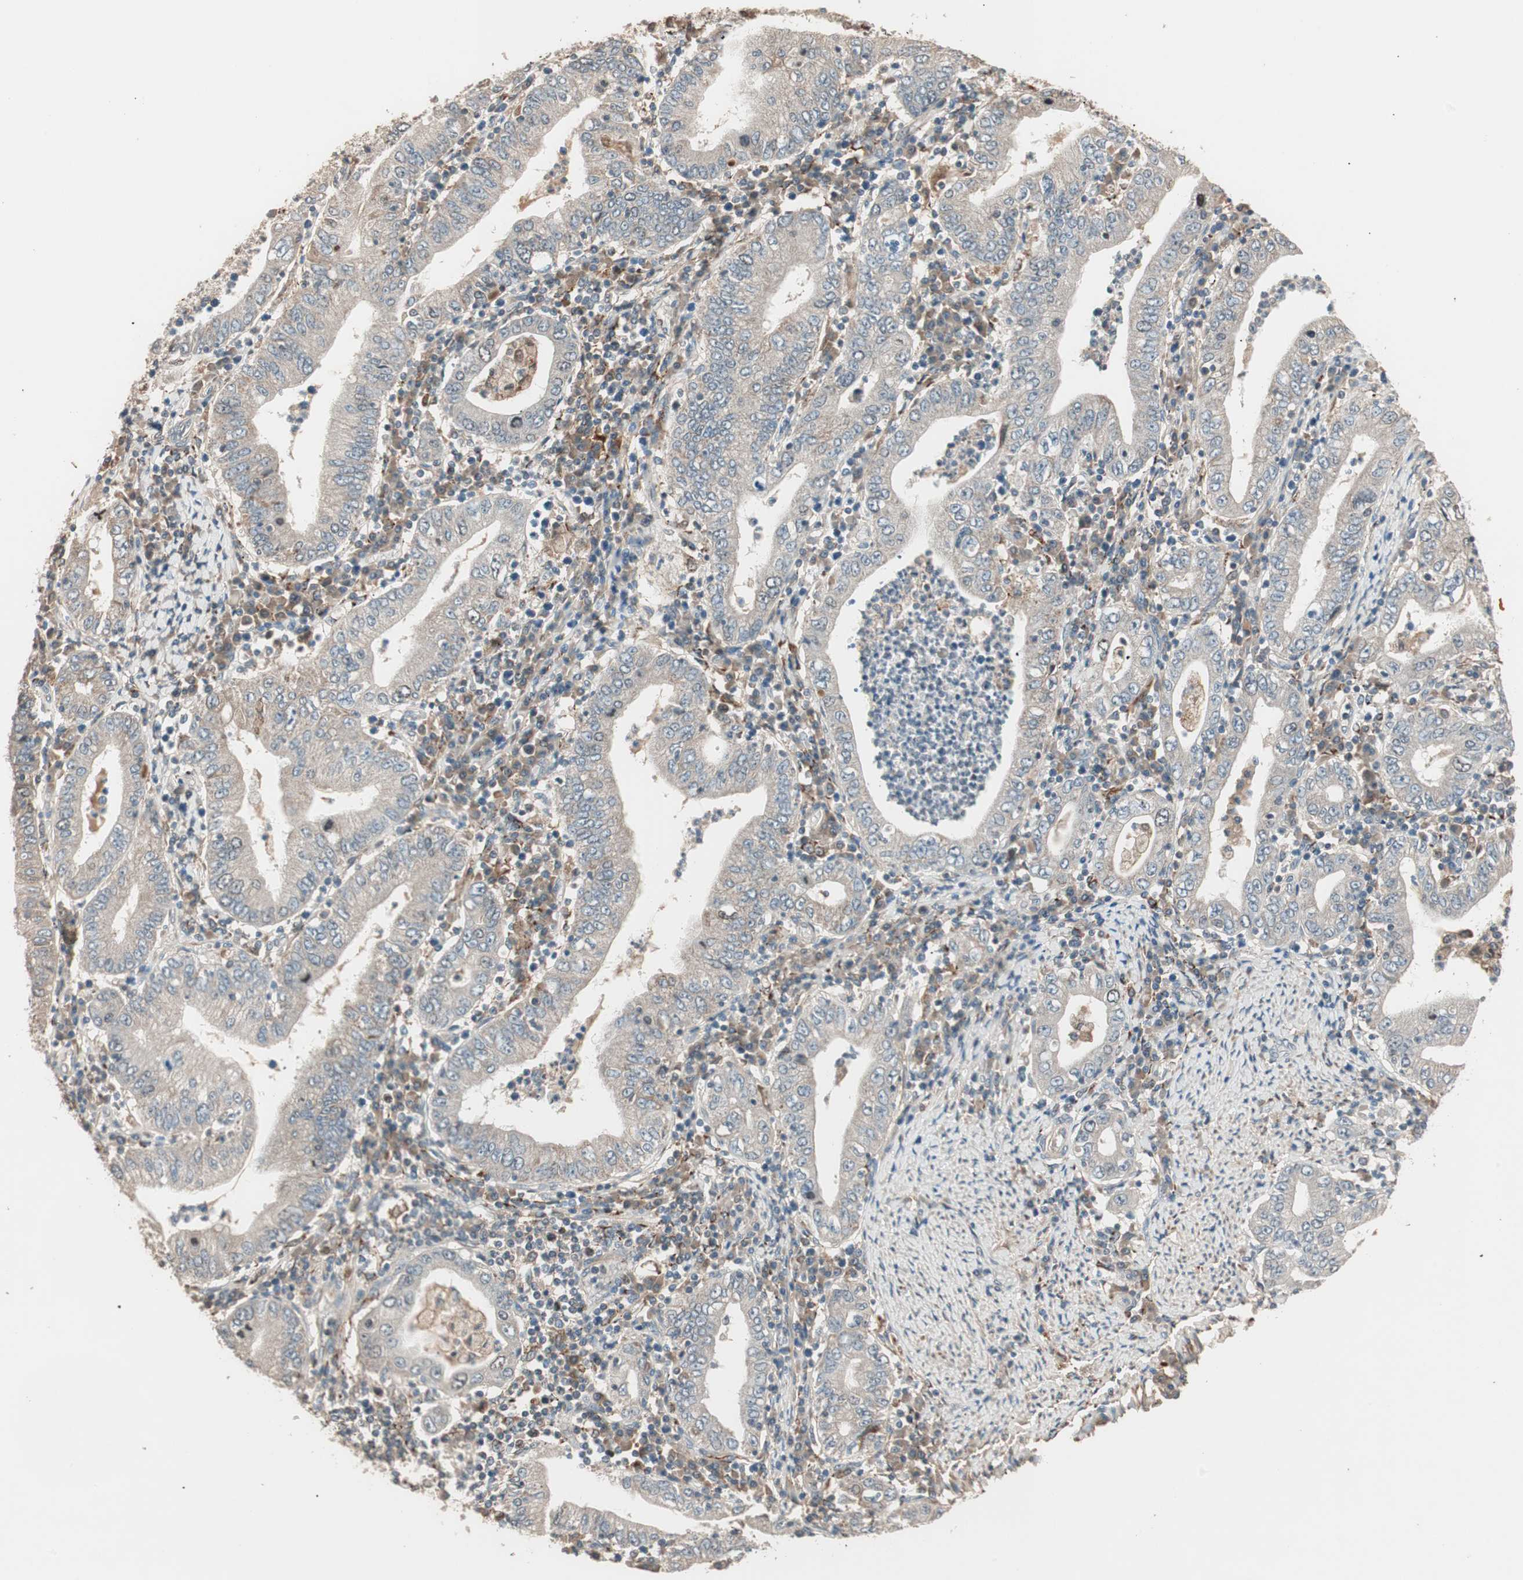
{"staining": {"intensity": "weak", "quantity": ">75%", "location": "cytoplasmic/membranous"}, "tissue": "stomach cancer", "cell_type": "Tumor cells", "image_type": "cancer", "snomed": [{"axis": "morphology", "description": "Normal tissue, NOS"}, {"axis": "morphology", "description": "Adenocarcinoma, NOS"}, {"axis": "topography", "description": "Esophagus"}, {"axis": "topography", "description": "Stomach, upper"}, {"axis": "topography", "description": "Peripheral nerve tissue"}], "caption": "Adenocarcinoma (stomach) stained with immunohistochemistry demonstrates weak cytoplasmic/membranous positivity in approximately >75% of tumor cells. (DAB (3,3'-diaminobenzidine) IHC with brightfield microscopy, high magnification).", "gene": "NFRKB", "patient": {"sex": "male", "age": 62}}